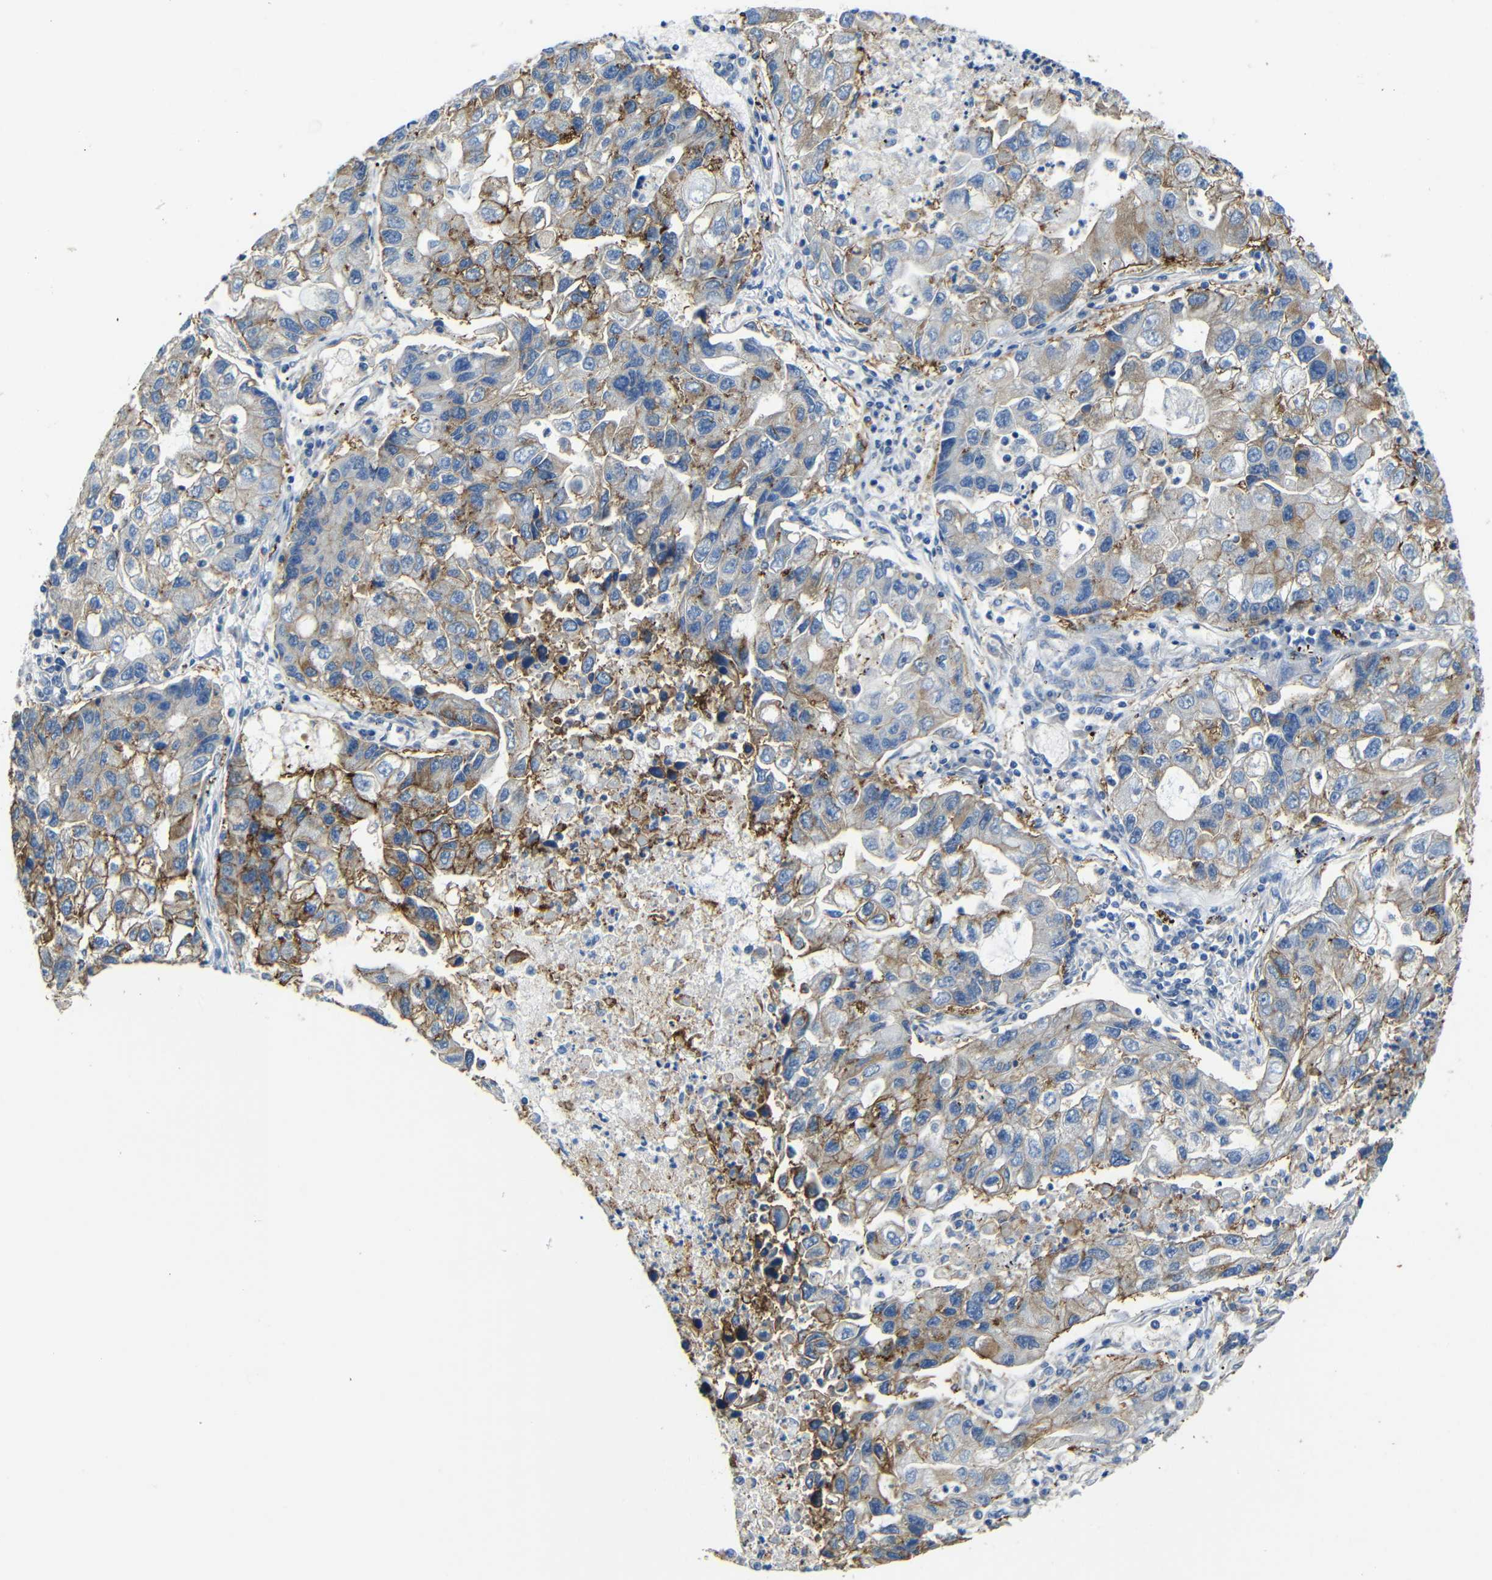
{"staining": {"intensity": "moderate", "quantity": "<25%", "location": "cytoplasmic/membranous"}, "tissue": "lung cancer", "cell_type": "Tumor cells", "image_type": "cancer", "snomed": [{"axis": "morphology", "description": "Adenocarcinoma, NOS"}, {"axis": "topography", "description": "Lung"}], "caption": "Lung cancer (adenocarcinoma) was stained to show a protein in brown. There is low levels of moderate cytoplasmic/membranous positivity in approximately <25% of tumor cells.", "gene": "ZNF90", "patient": {"sex": "female", "age": 51}}